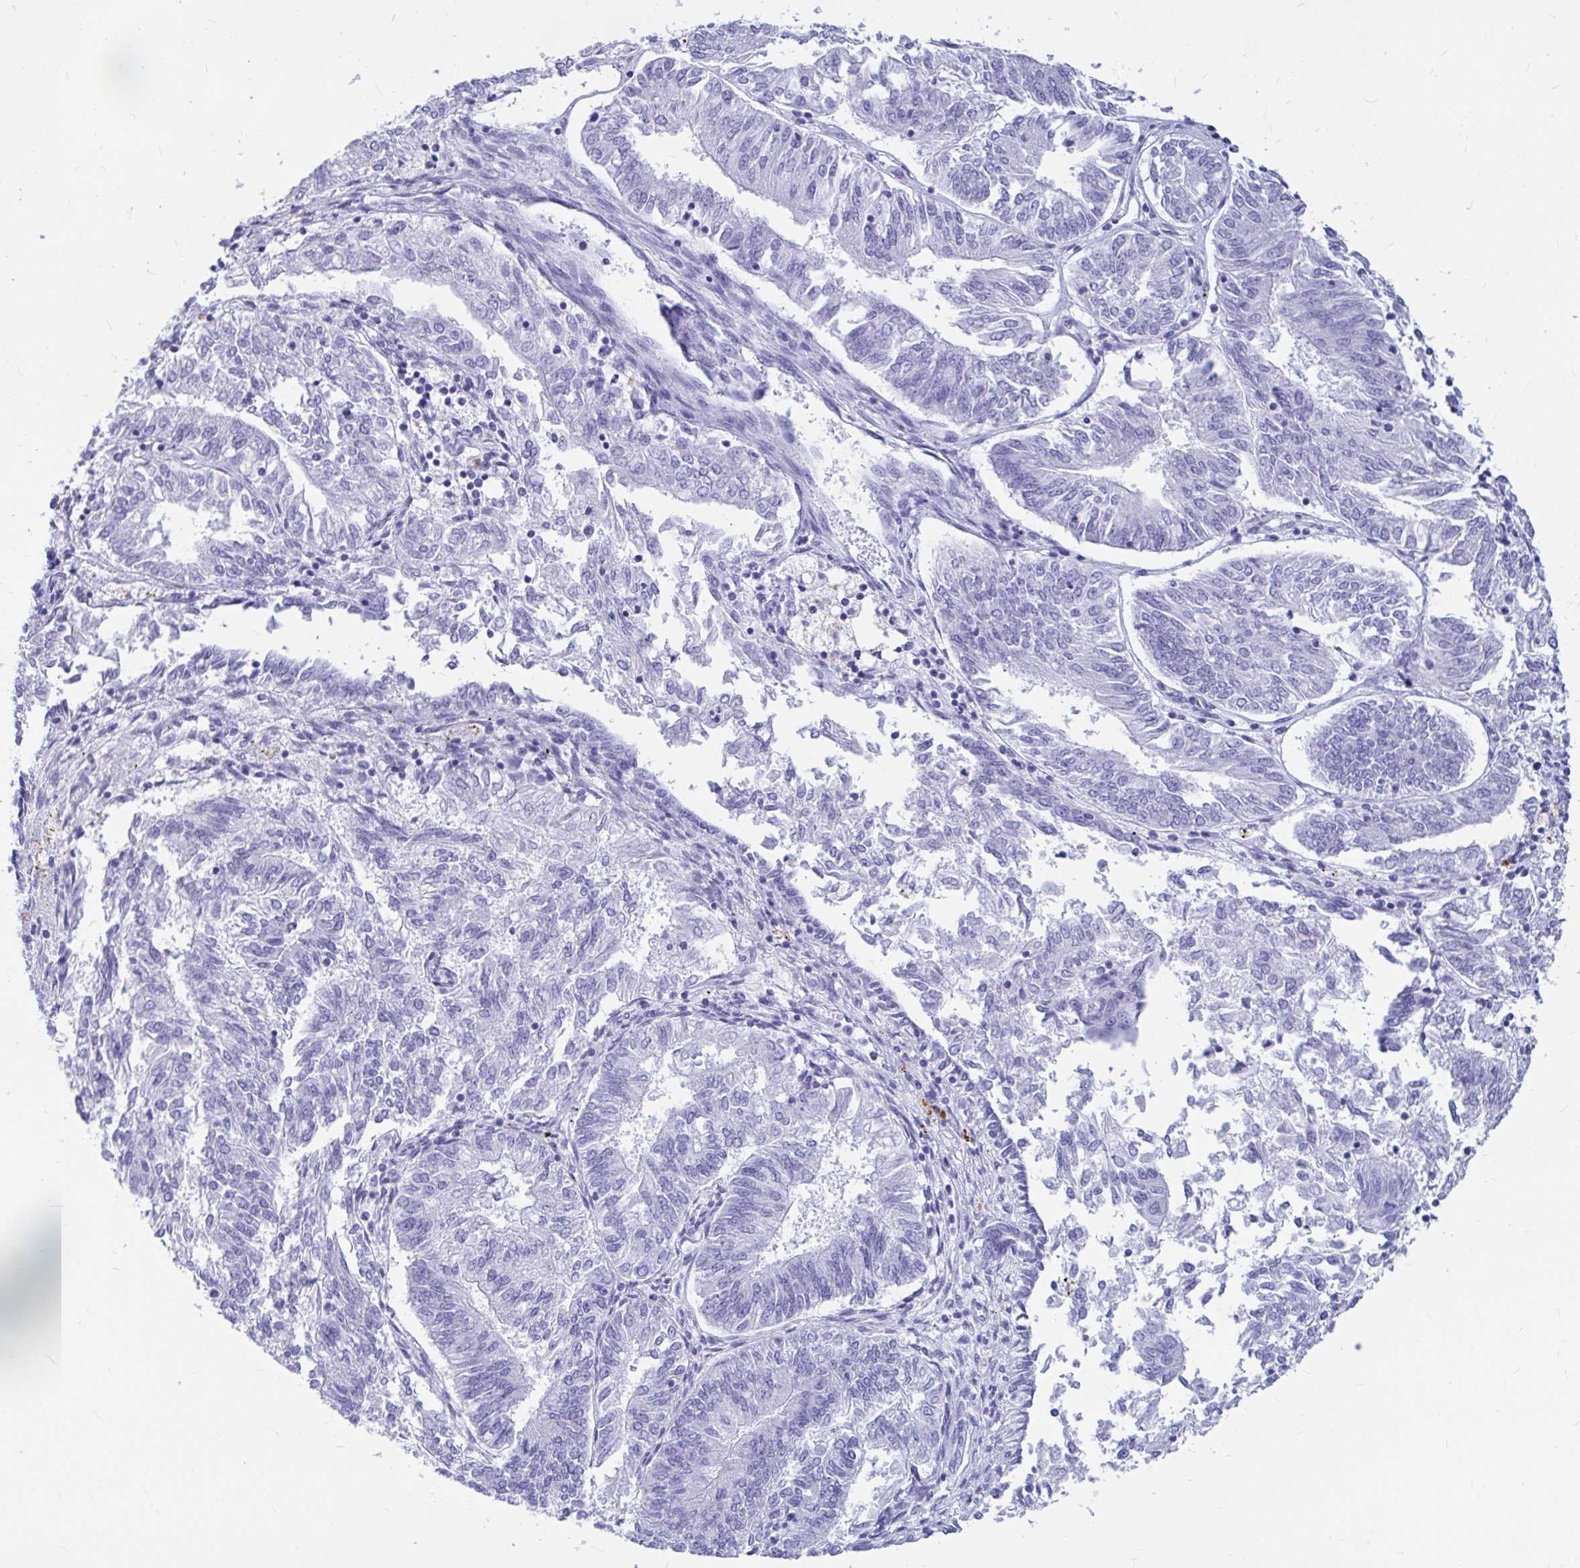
{"staining": {"intensity": "negative", "quantity": "none", "location": "none"}, "tissue": "endometrial cancer", "cell_type": "Tumor cells", "image_type": "cancer", "snomed": [{"axis": "morphology", "description": "Adenocarcinoma, NOS"}, {"axis": "topography", "description": "Endometrium"}], "caption": "Endometrial adenocarcinoma was stained to show a protein in brown. There is no significant expression in tumor cells.", "gene": "OR5J2", "patient": {"sex": "female", "age": 58}}